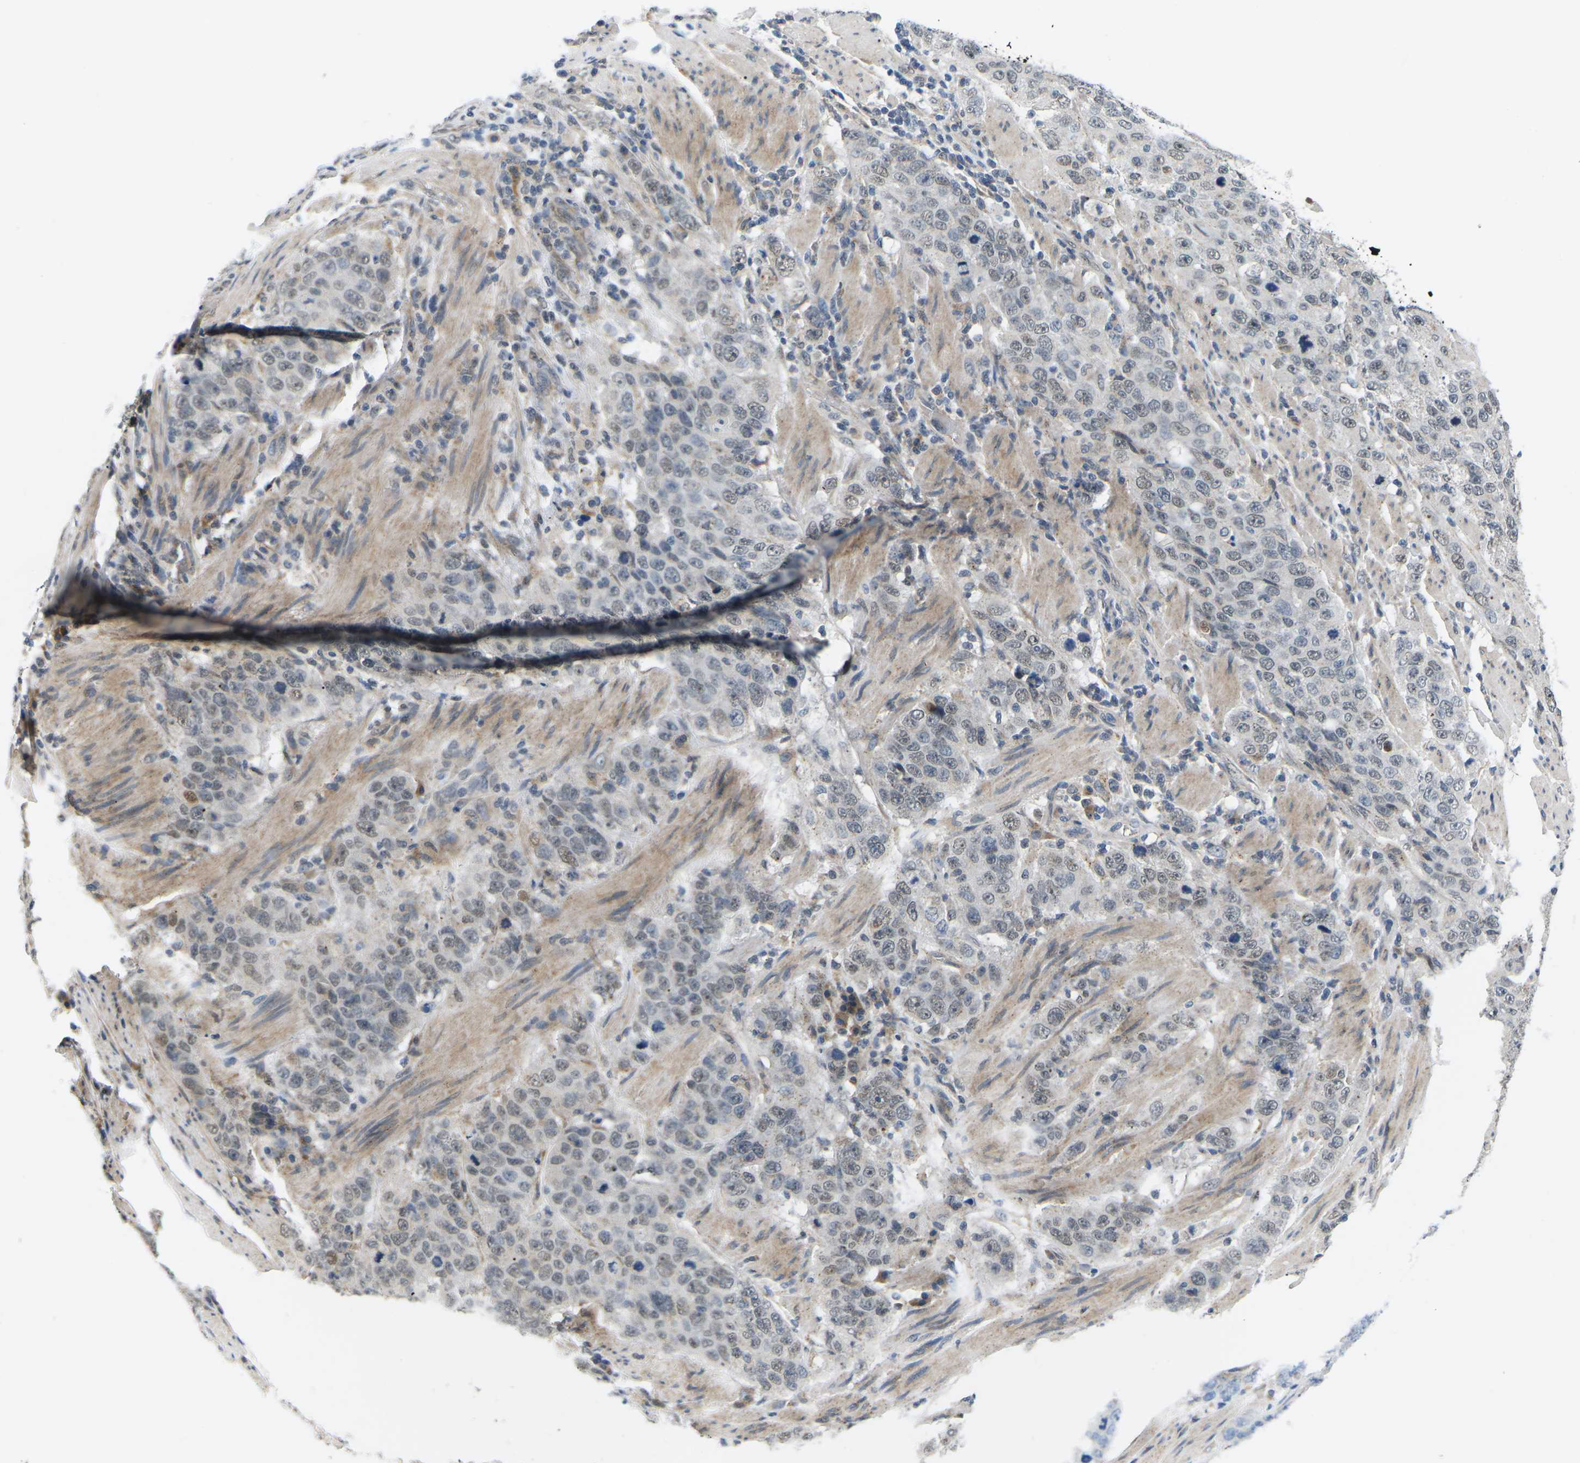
{"staining": {"intensity": "weak", "quantity": "25%-75%", "location": "nuclear"}, "tissue": "stomach cancer", "cell_type": "Tumor cells", "image_type": "cancer", "snomed": [{"axis": "morphology", "description": "Adenocarcinoma, NOS"}, {"axis": "topography", "description": "Stomach"}], "caption": "Adenocarcinoma (stomach) tissue shows weak nuclear expression in about 25%-75% of tumor cells", "gene": "ERBB4", "patient": {"sex": "male", "age": 48}}